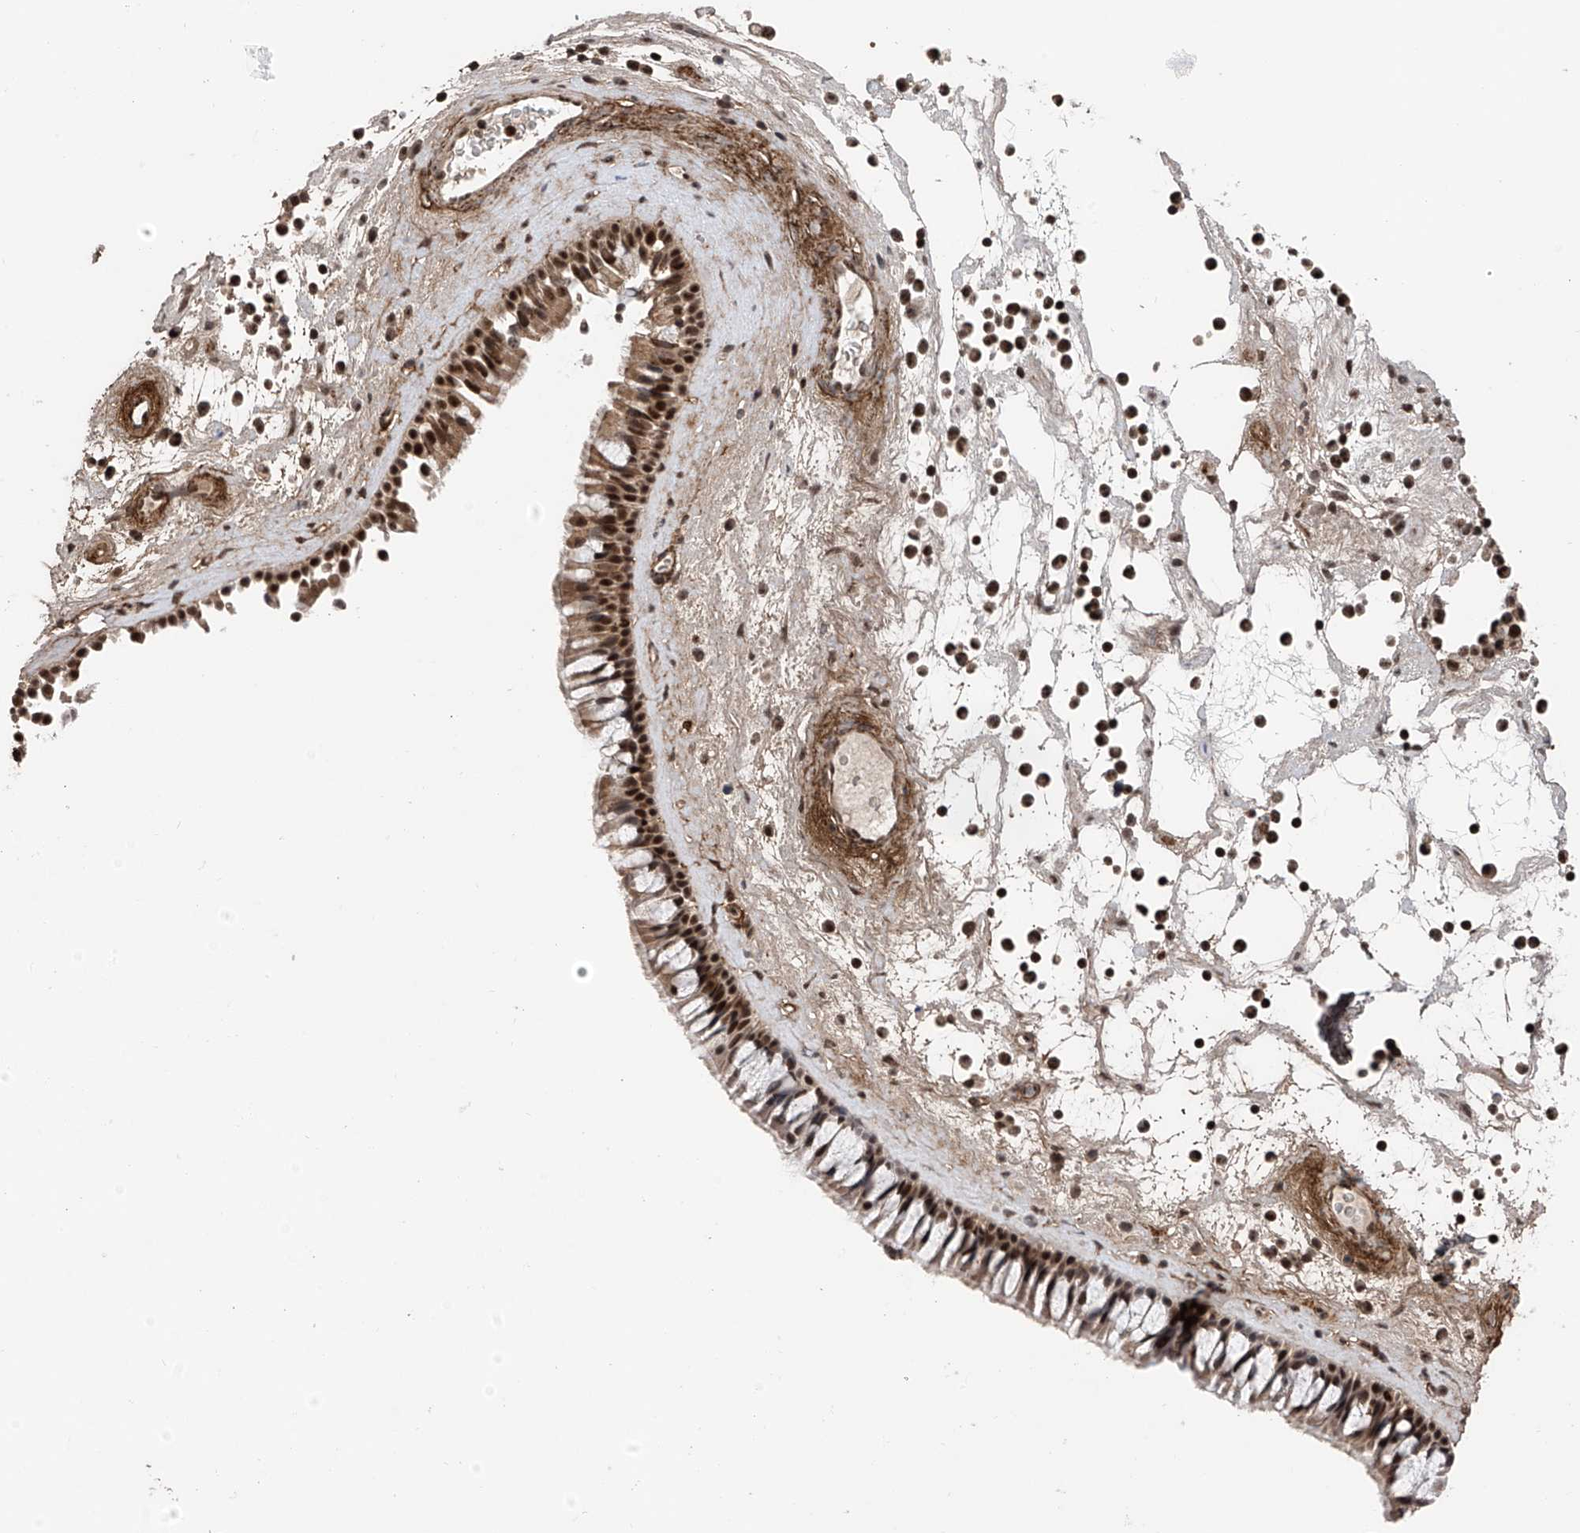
{"staining": {"intensity": "strong", "quantity": ">75%", "location": "cytoplasmic/membranous,nuclear"}, "tissue": "nasopharynx", "cell_type": "Respiratory epithelial cells", "image_type": "normal", "snomed": [{"axis": "morphology", "description": "Normal tissue, NOS"}, {"axis": "topography", "description": "Nasopharynx"}], "caption": "This is a histology image of immunohistochemistry staining of normal nasopharynx, which shows strong expression in the cytoplasmic/membranous,nuclear of respiratory epithelial cells.", "gene": "DNAJC9", "patient": {"sex": "male", "age": 64}}